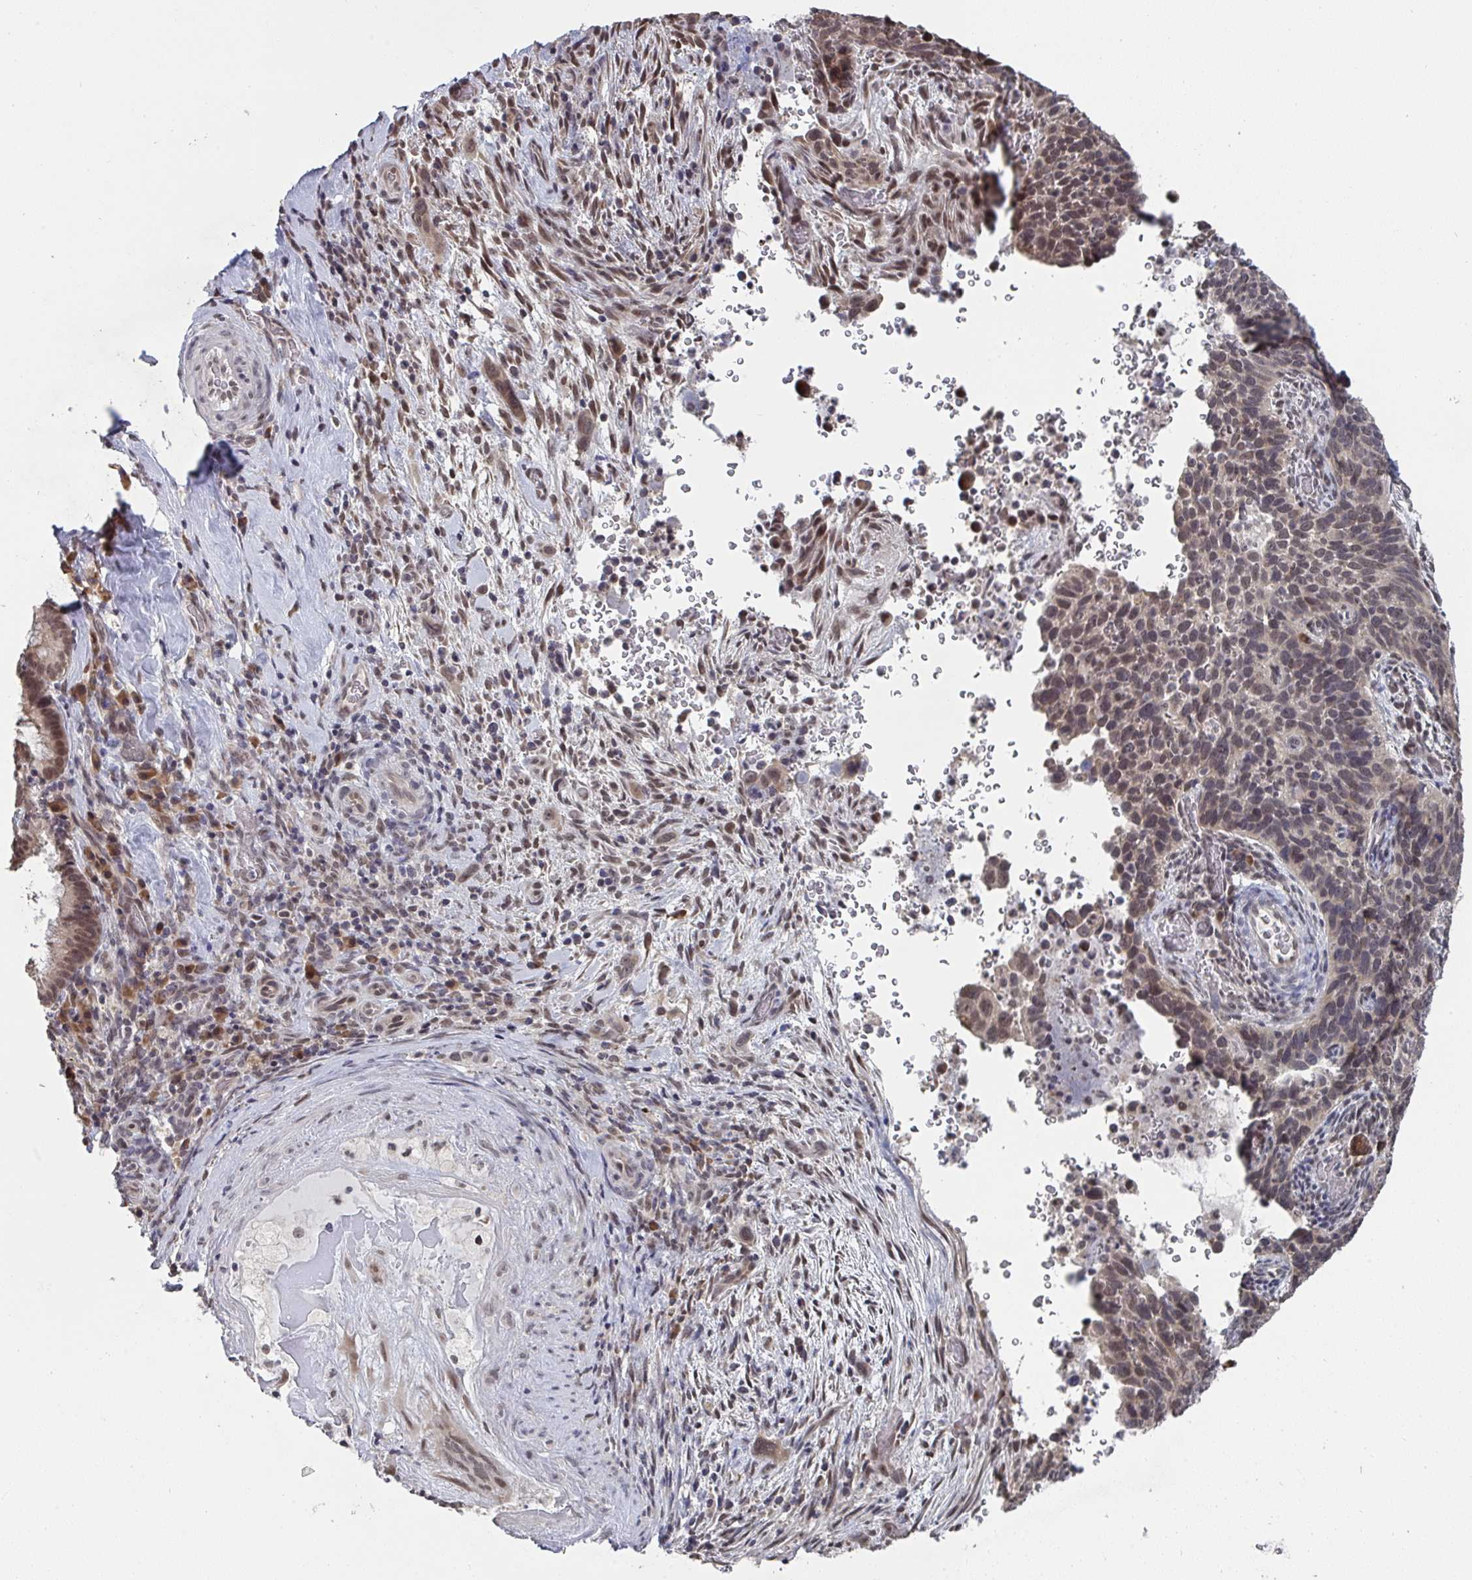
{"staining": {"intensity": "weak", "quantity": ">75%", "location": "nuclear"}, "tissue": "cervical cancer", "cell_type": "Tumor cells", "image_type": "cancer", "snomed": [{"axis": "morphology", "description": "Squamous cell carcinoma, NOS"}, {"axis": "topography", "description": "Cervix"}], "caption": "An immunohistochemistry (IHC) image of neoplastic tissue is shown. Protein staining in brown labels weak nuclear positivity in cervical cancer within tumor cells.", "gene": "JMJD1C", "patient": {"sex": "female", "age": 51}}